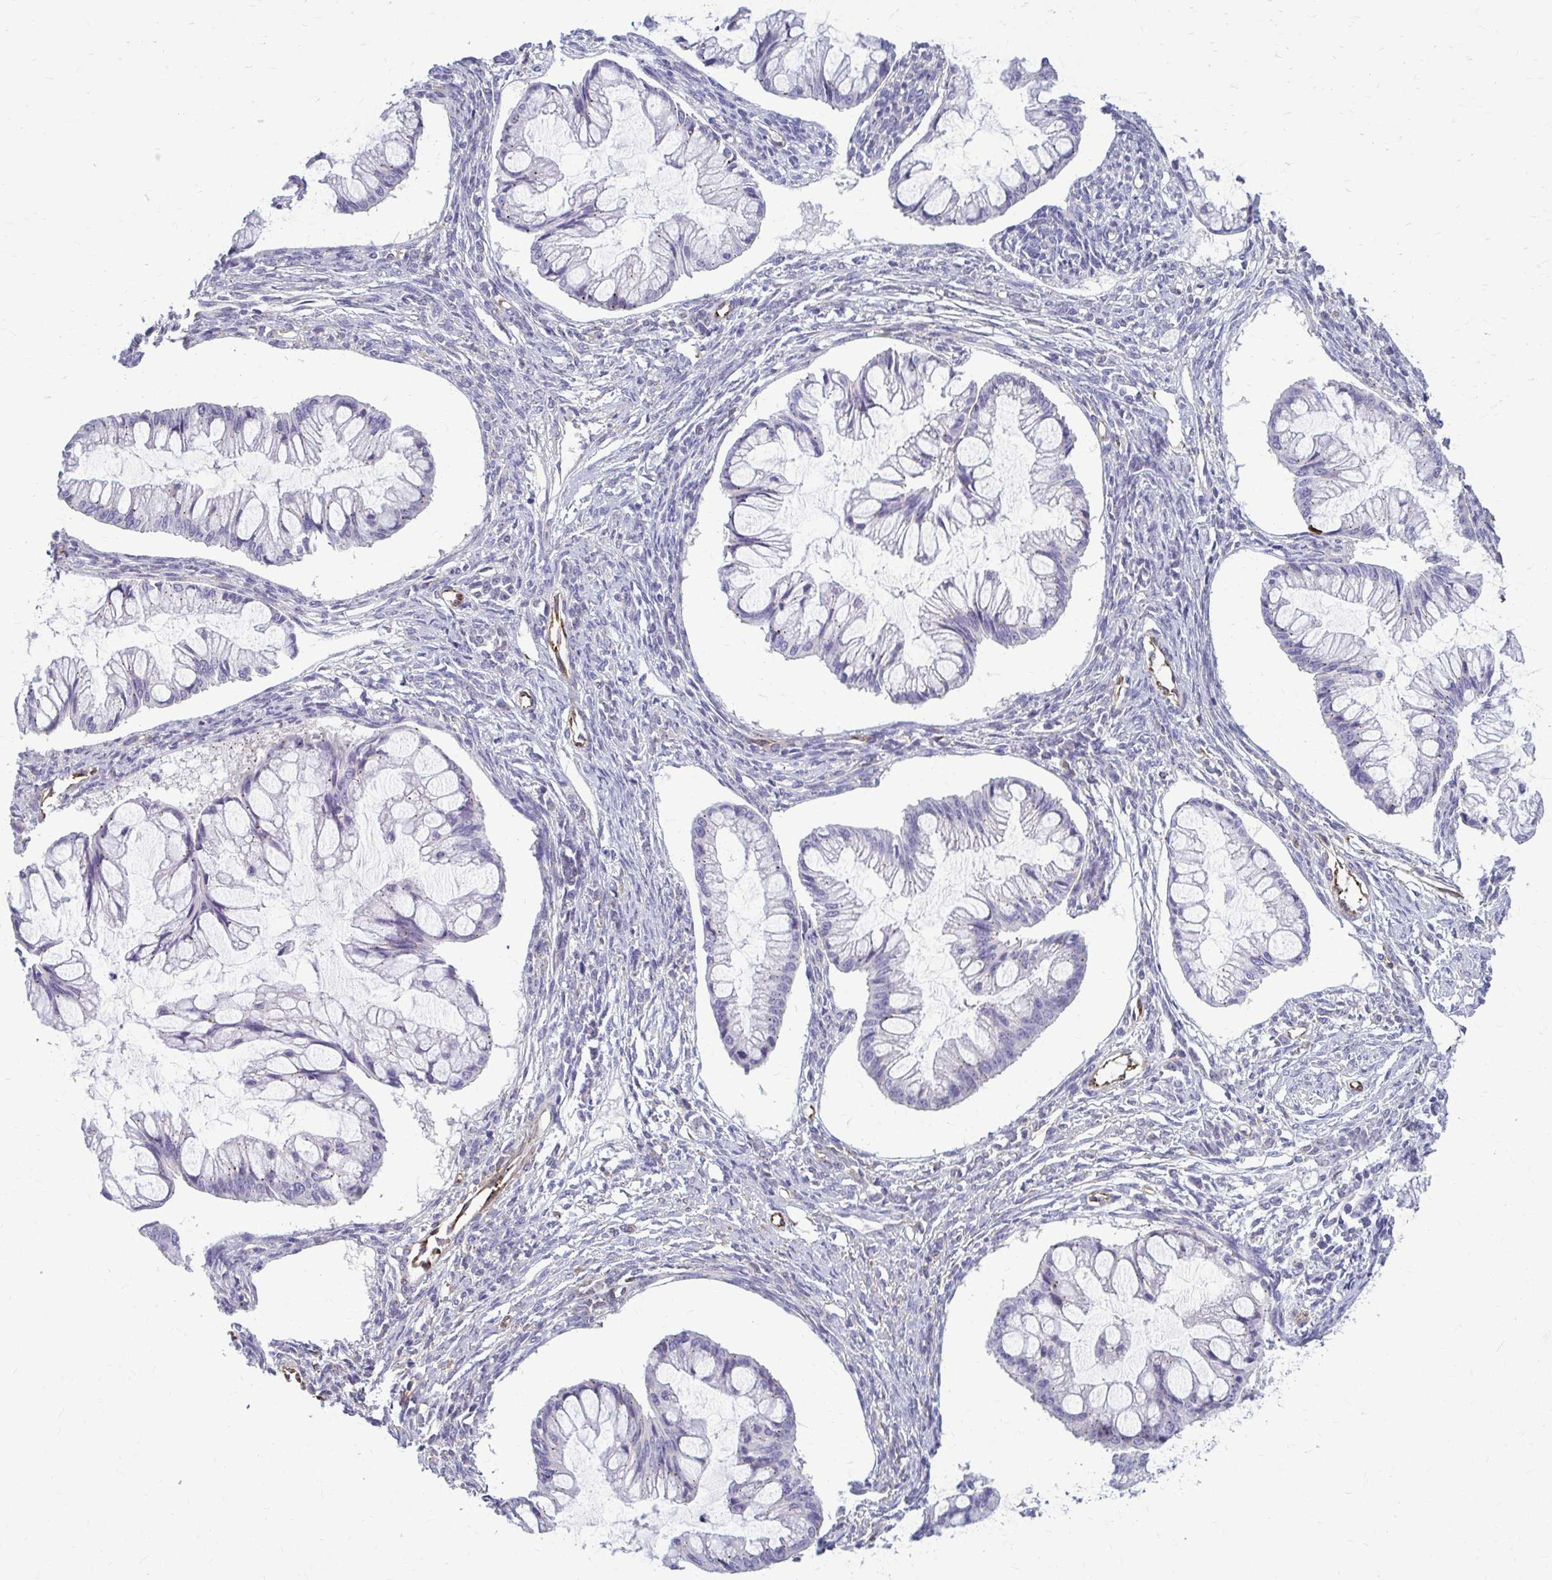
{"staining": {"intensity": "negative", "quantity": "none", "location": "none"}, "tissue": "ovarian cancer", "cell_type": "Tumor cells", "image_type": "cancer", "snomed": [{"axis": "morphology", "description": "Cystadenocarcinoma, mucinous, NOS"}, {"axis": "topography", "description": "Ovary"}], "caption": "DAB immunohistochemical staining of ovarian mucinous cystadenocarcinoma reveals no significant staining in tumor cells. The staining is performed using DAB (3,3'-diaminobenzidine) brown chromogen with nuclei counter-stained in using hematoxylin.", "gene": "DEPP1", "patient": {"sex": "female", "age": 73}}